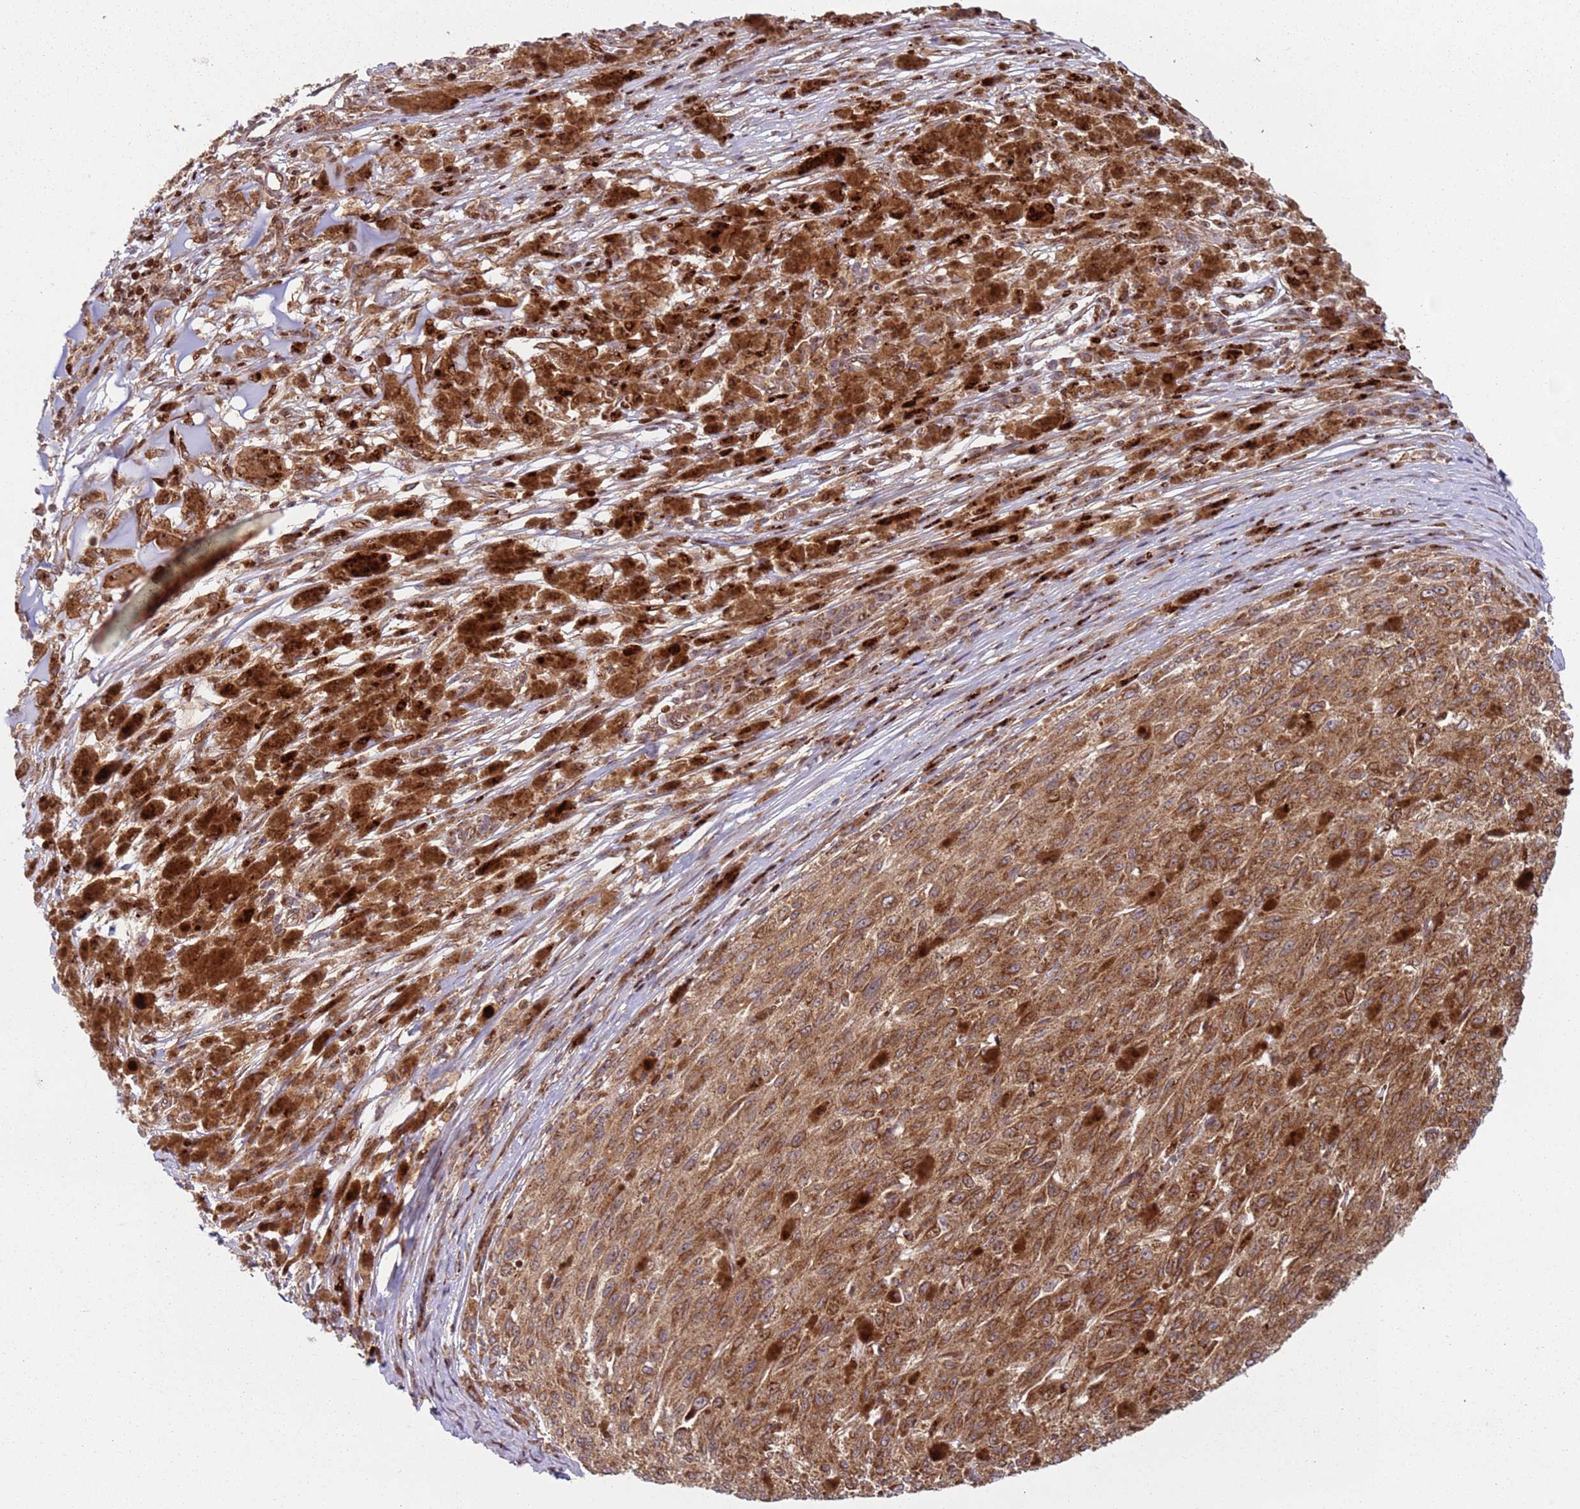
{"staining": {"intensity": "strong", "quantity": ">75%", "location": "cytoplasmic/membranous"}, "tissue": "melanoma", "cell_type": "Tumor cells", "image_type": "cancer", "snomed": [{"axis": "morphology", "description": "Malignant melanoma, NOS"}, {"axis": "topography", "description": "Skin"}], "caption": "IHC (DAB (3,3'-diaminobenzidine)) staining of human melanoma shows strong cytoplasmic/membranous protein staining in approximately >75% of tumor cells.", "gene": "HNRNPLL", "patient": {"sex": "female", "age": 52}}